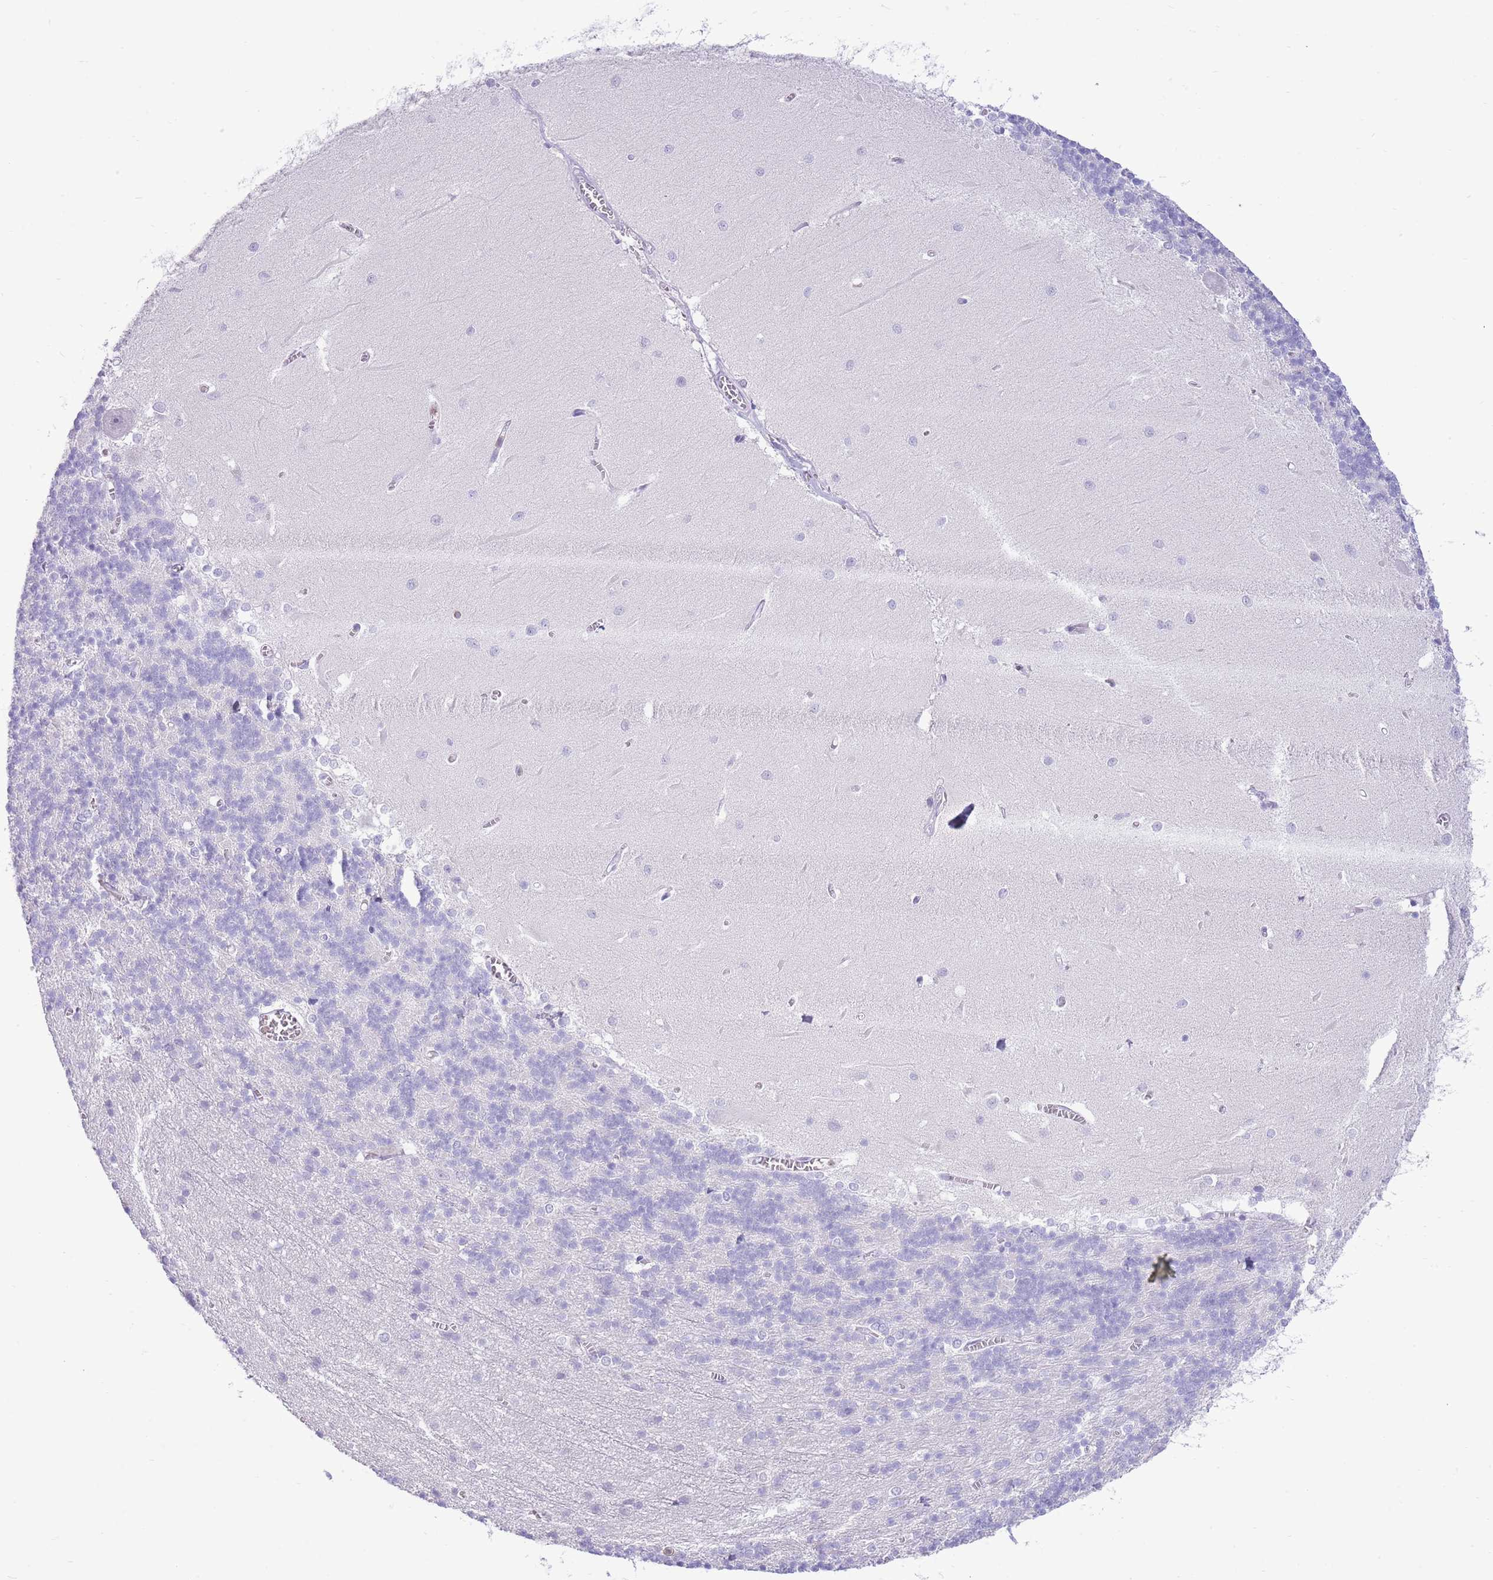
{"staining": {"intensity": "negative", "quantity": "none", "location": "none"}, "tissue": "cerebellum", "cell_type": "Cells in granular layer", "image_type": "normal", "snomed": [{"axis": "morphology", "description": "Normal tissue, NOS"}, {"axis": "topography", "description": "Cerebellum"}], "caption": "Immunohistochemistry (IHC) of benign cerebellum reveals no expression in cells in granular layer.", "gene": "OR4Q3", "patient": {"sex": "male", "age": 37}}